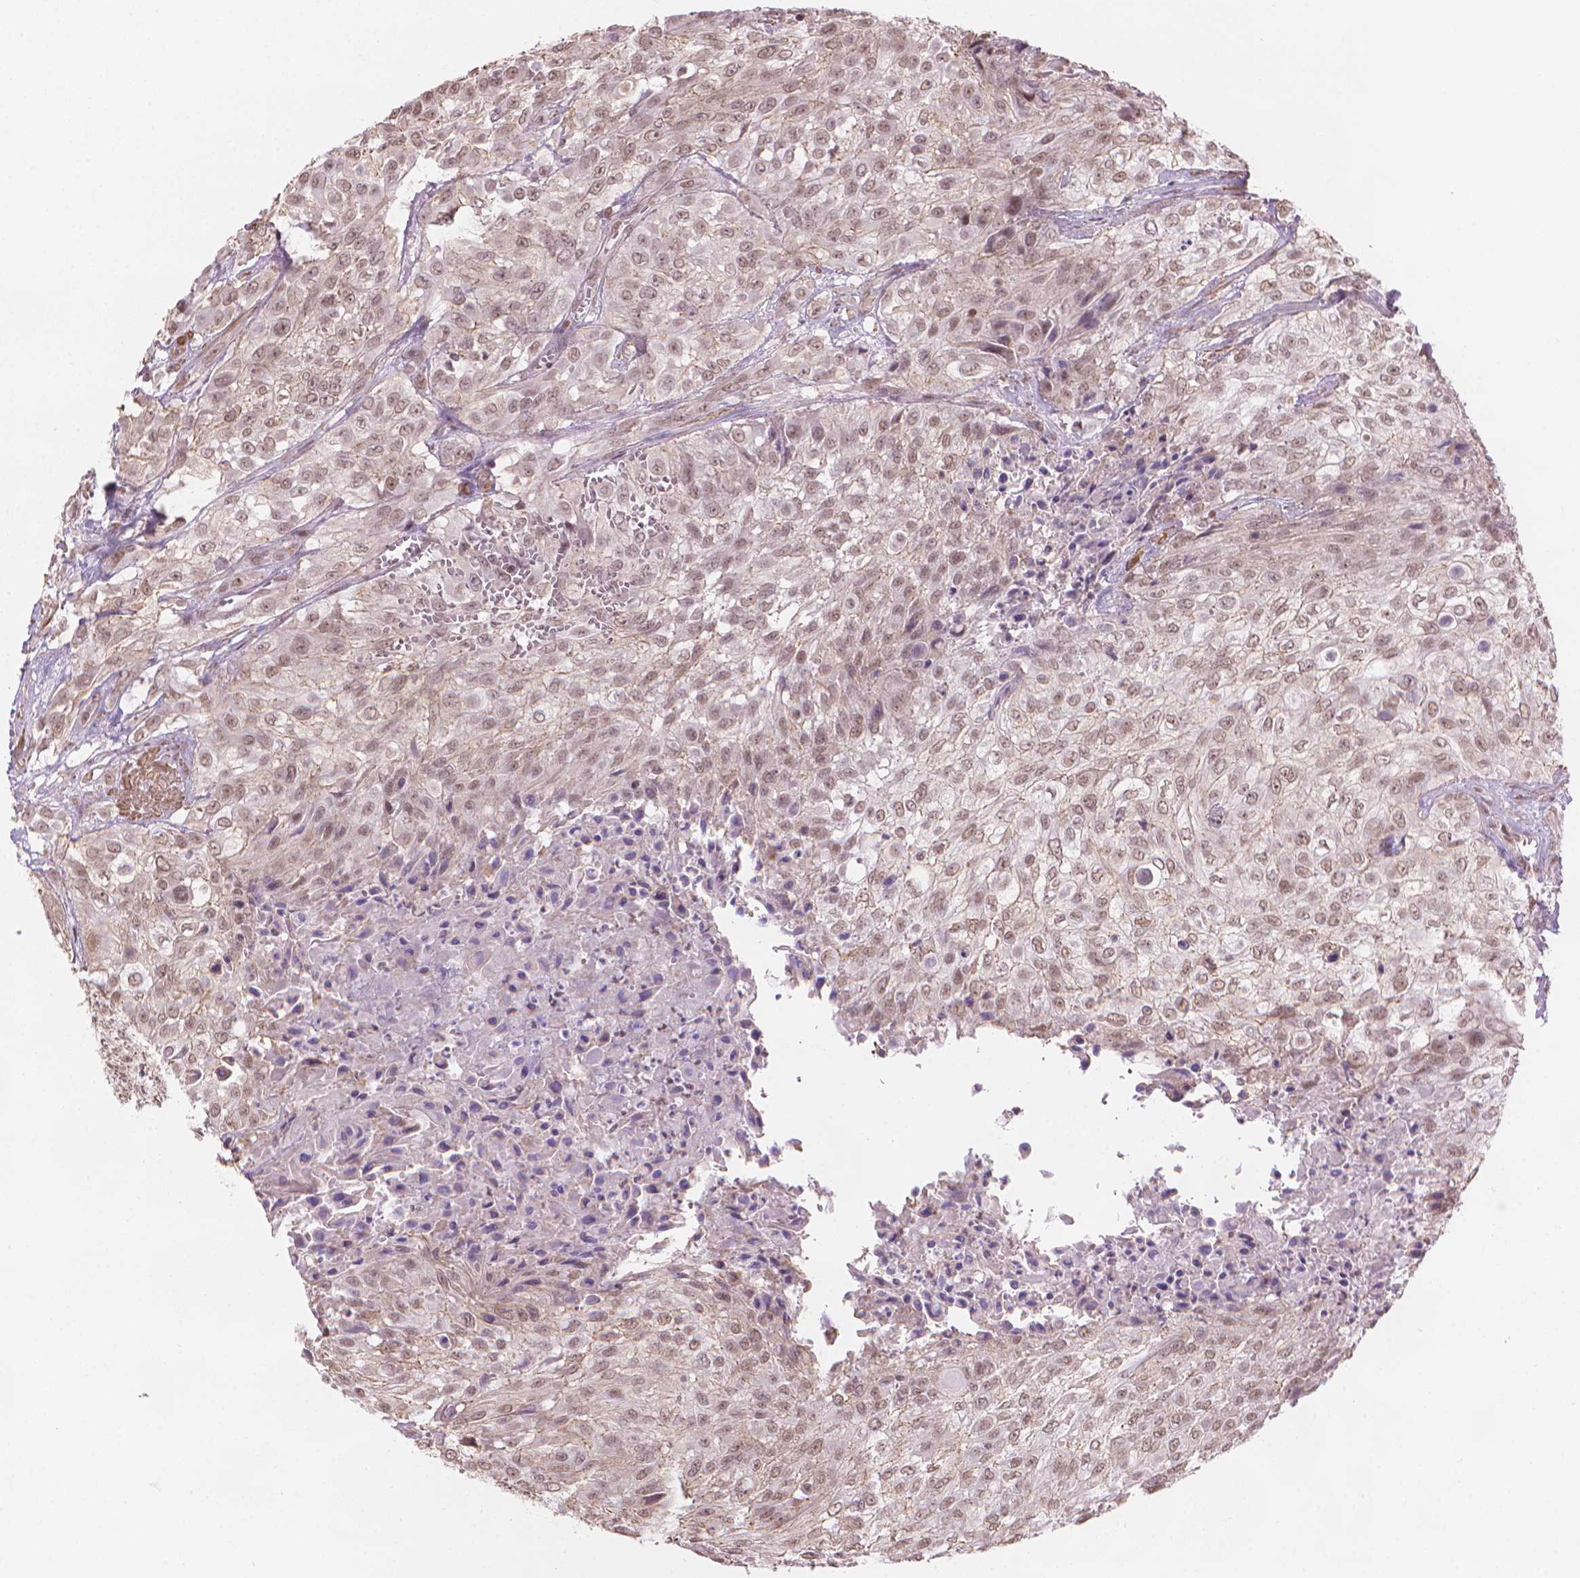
{"staining": {"intensity": "weak", "quantity": ">75%", "location": "nuclear"}, "tissue": "urothelial cancer", "cell_type": "Tumor cells", "image_type": "cancer", "snomed": [{"axis": "morphology", "description": "Urothelial carcinoma, High grade"}, {"axis": "topography", "description": "Urinary bladder"}], "caption": "IHC photomicrograph of human high-grade urothelial carcinoma stained for a protein (brown), which exhibits low levels of weak nuclear expression in approximately >75% of tumor cells.", "gene": "HOXD4", "patient": {"sex": "male", "age": 57}}